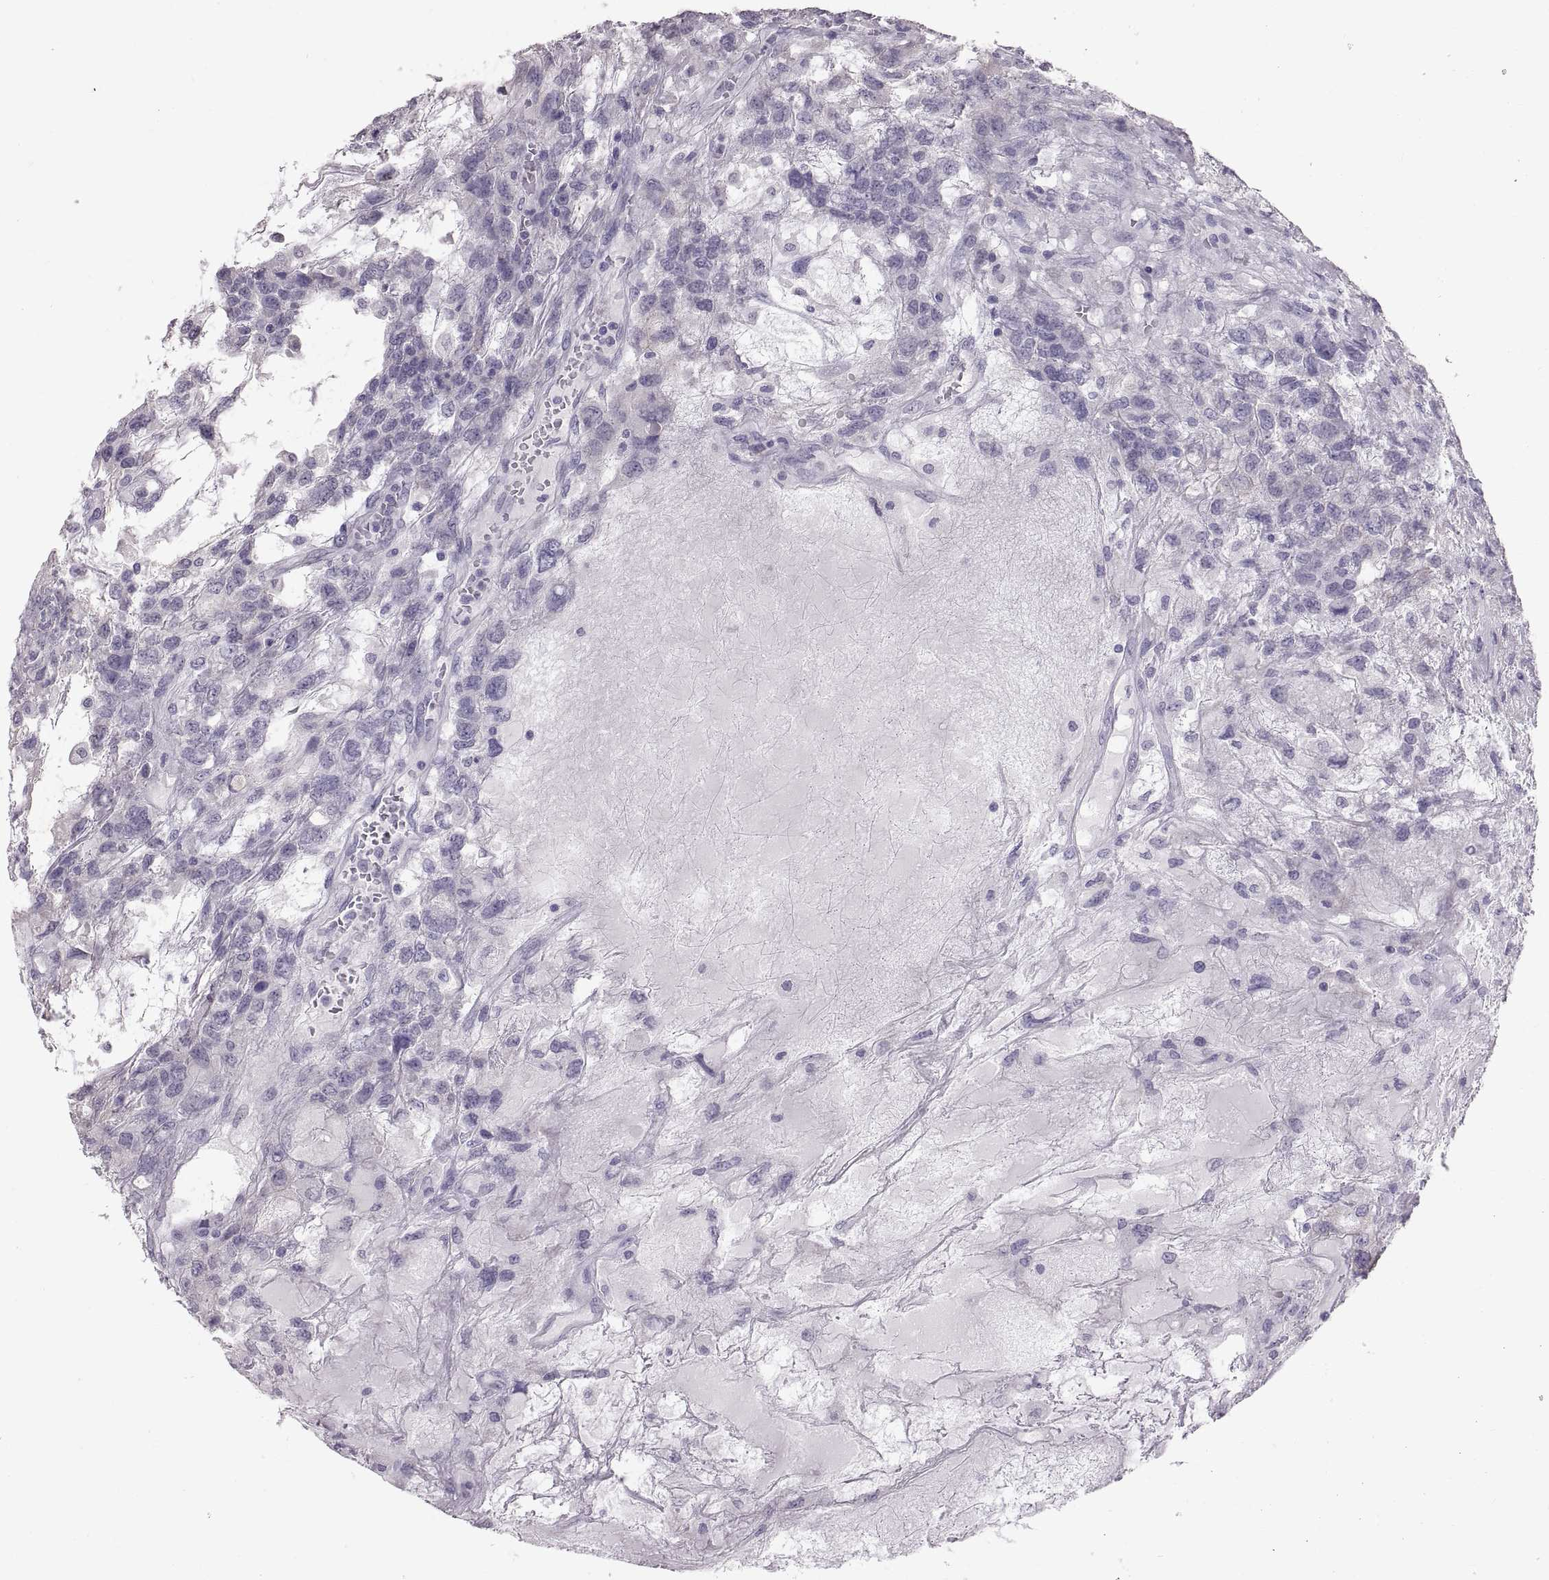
{"staining": {"intensity": "negative", "quantity": "none", "location": "none"}, "tissue": "testis cancer", "cell_type": "Tumor cells", "image_type": "cancer", "snomed": [{"axis": "morphology", "description": "Seminoma, NOS"}, {"axis": "topography", "description": "Testis"}], "caption": "Photomicrograph shows no significant protein expression in tumor cells of testis cancer.", "gene": "SPACDR", "patient": {"sex": "male", "age": 52}}